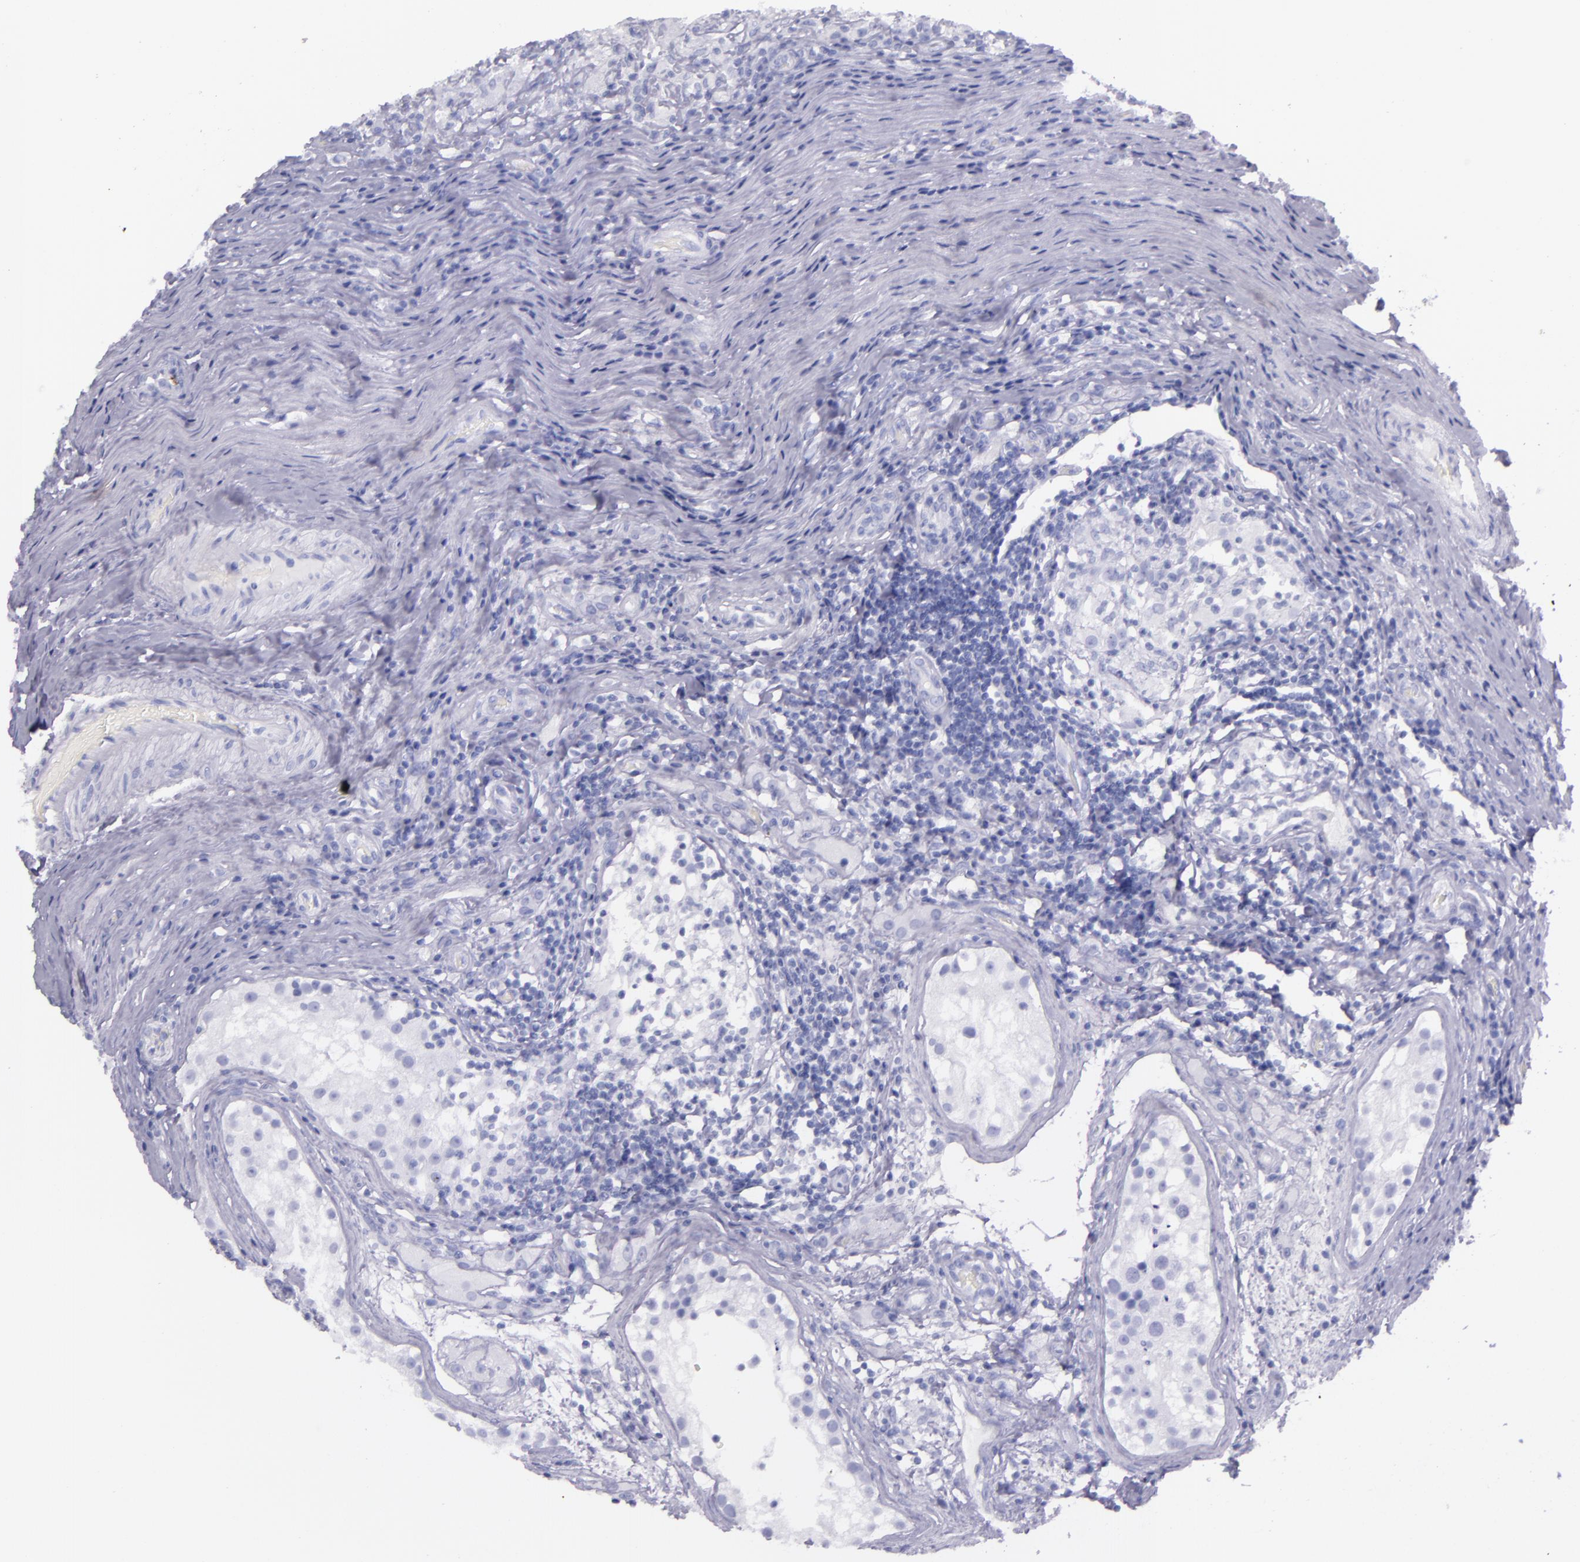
{"staining": {"intensity": "negative", "quantity": "none", "location": "none"}, "tissue": "testis cancer", "cell_type": "Tumor cells", "image_type": "cancer", "snomed": [{"axis": "morphology", "description": "Seminoma, NOS"}, {"axis": "topography", "description": "Testis"}], "caption": "Immunohistochemistry (IHC) histopathology image of testis cancer (seminoma) stained for a protein (brown), which shows no positivity in tumor cells. Brightfield microscopy of immunohistochemistry stained with DAB (3,3'-diaminobenzidine) (brown) and hematoxylin (blue), captured at high magnification.", "gene": "SFTPA2", "patient": {"sex": "male", "age": 34}}